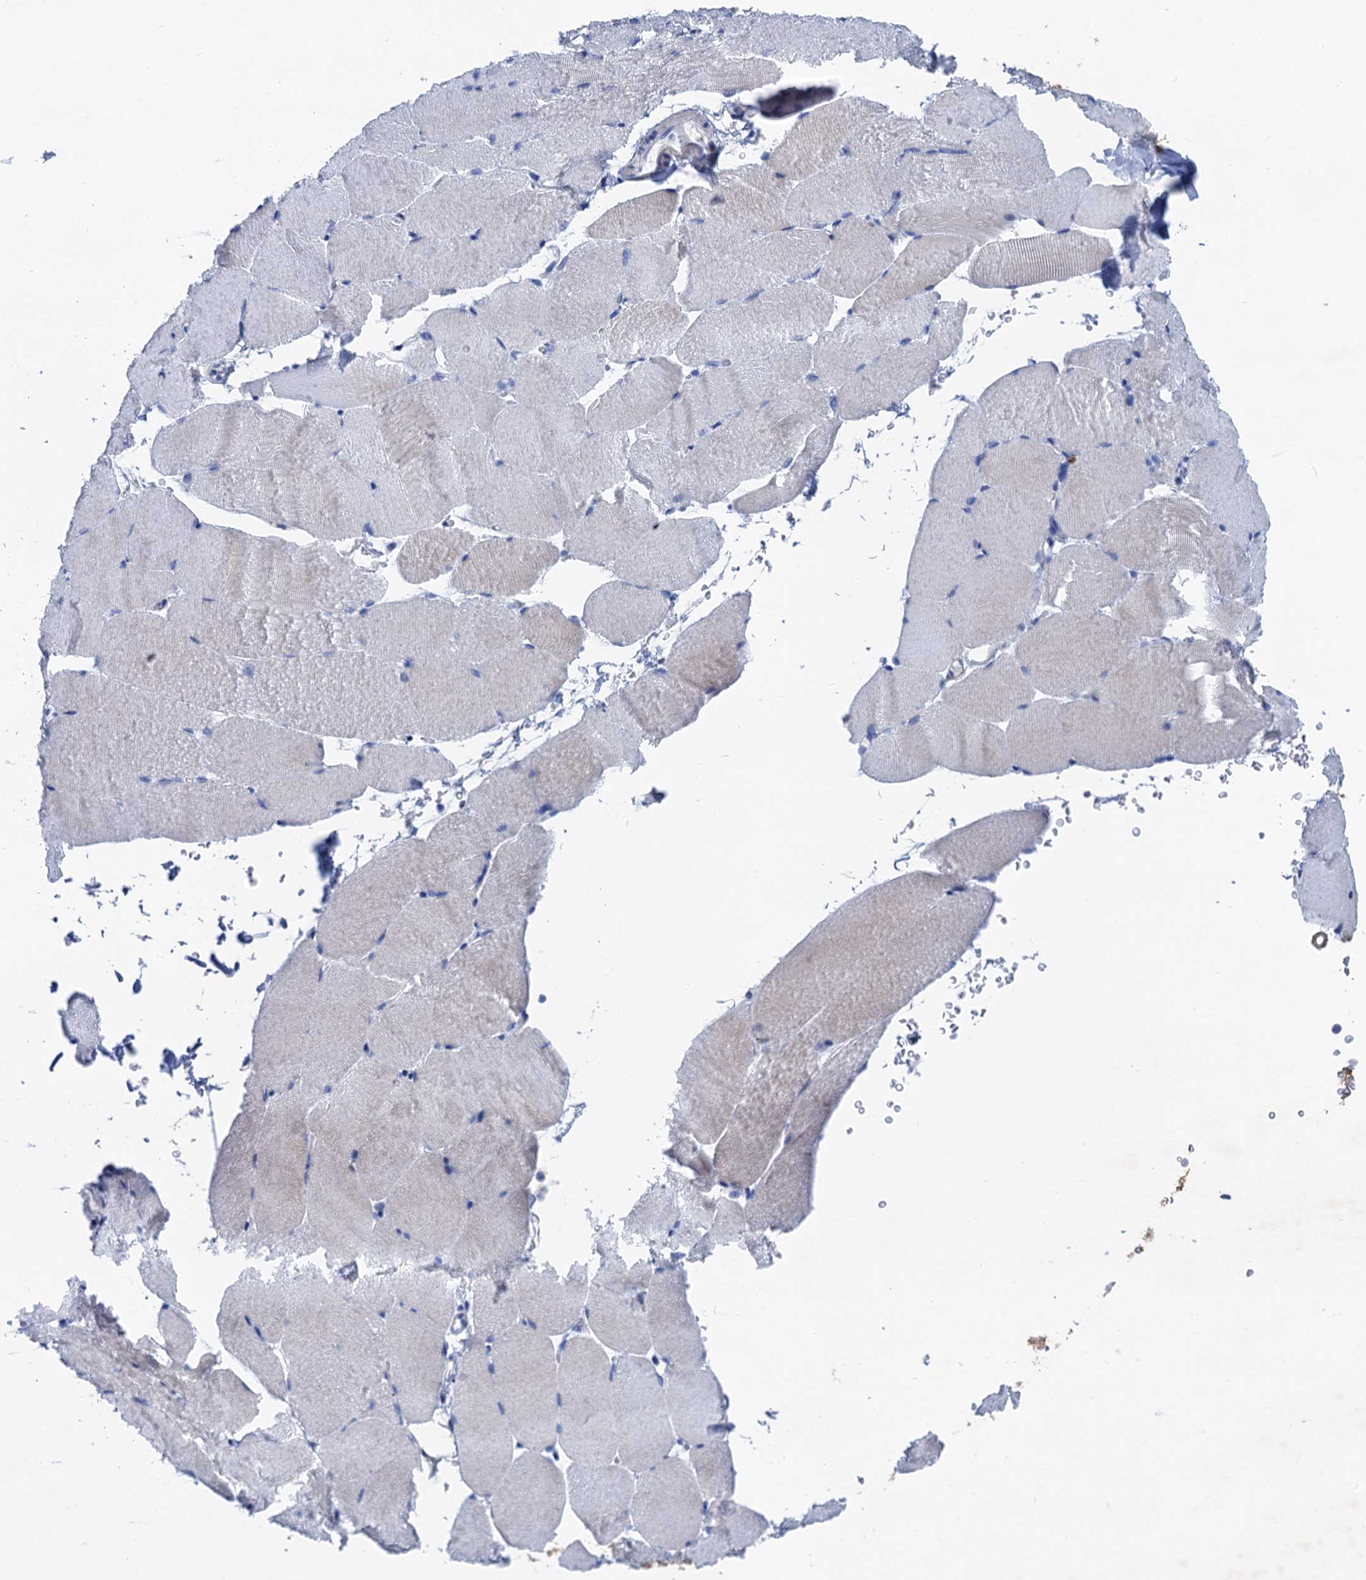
{"staining": {"intensity": "negative", "quantity": "none", "location": "none"}, "tissue": "skeletal muscle", "cell_type": "Myocytes", "image_type": "normal", "snomed": [{"axis": "morphology", "description": "Normal tissue, NOS"}, {"axis": "topography", "description": "Skeletal muscle"}, {"axis": "topography", "description": "Parathyroid gland"}], "caption": "High power microscopy histopathology image of an immunohistochemistry (IHC) micrograph of normal skeletal muscle, revealing no significant staining in myocytes.", "gene": "NLRP10", "patient": {"sex": "female", "age": 37}}